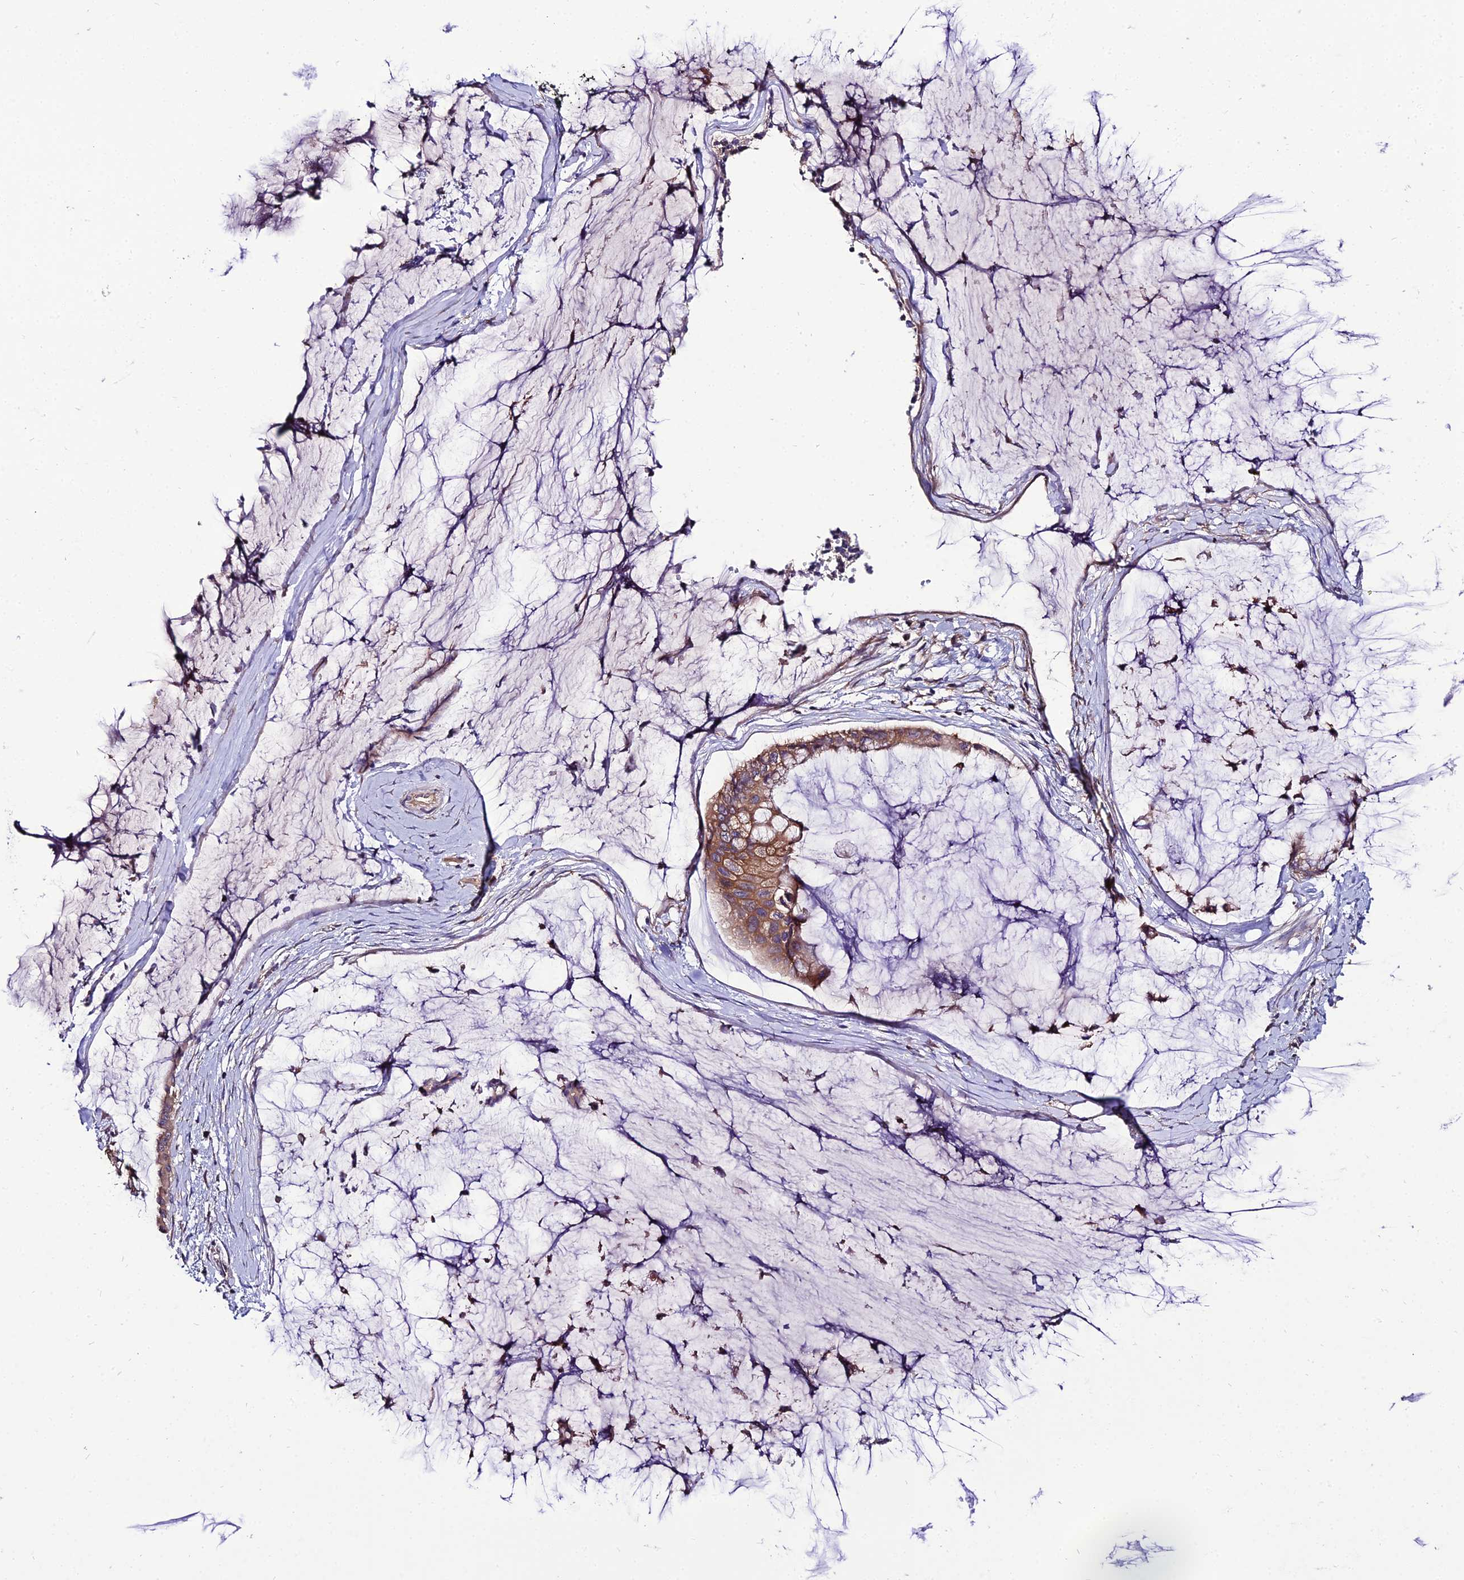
{"staining": {"intensity": "moderate", "quantity": ">75%", "location": "cytoplasmic/membranous"}, "tissue": "ovarian cancer", "cell_type": "Tumor cells", "image_type": "cancer", "snomed": [{"axis": "morphology", "description": "Cystadenocarcinoma, mucinous, NOS"}, {"axis": "topography", "description": "Ovary"}], "caption": "DAB immunohistochemical staining of ovarian mucinous cystadenocarcinoma reveals moderate cytoplasmic/membranous protein staining in approximately >75% of tumor cells.", "gene": "C2orf69", "patient": {"sex": "female", "age": 39}}